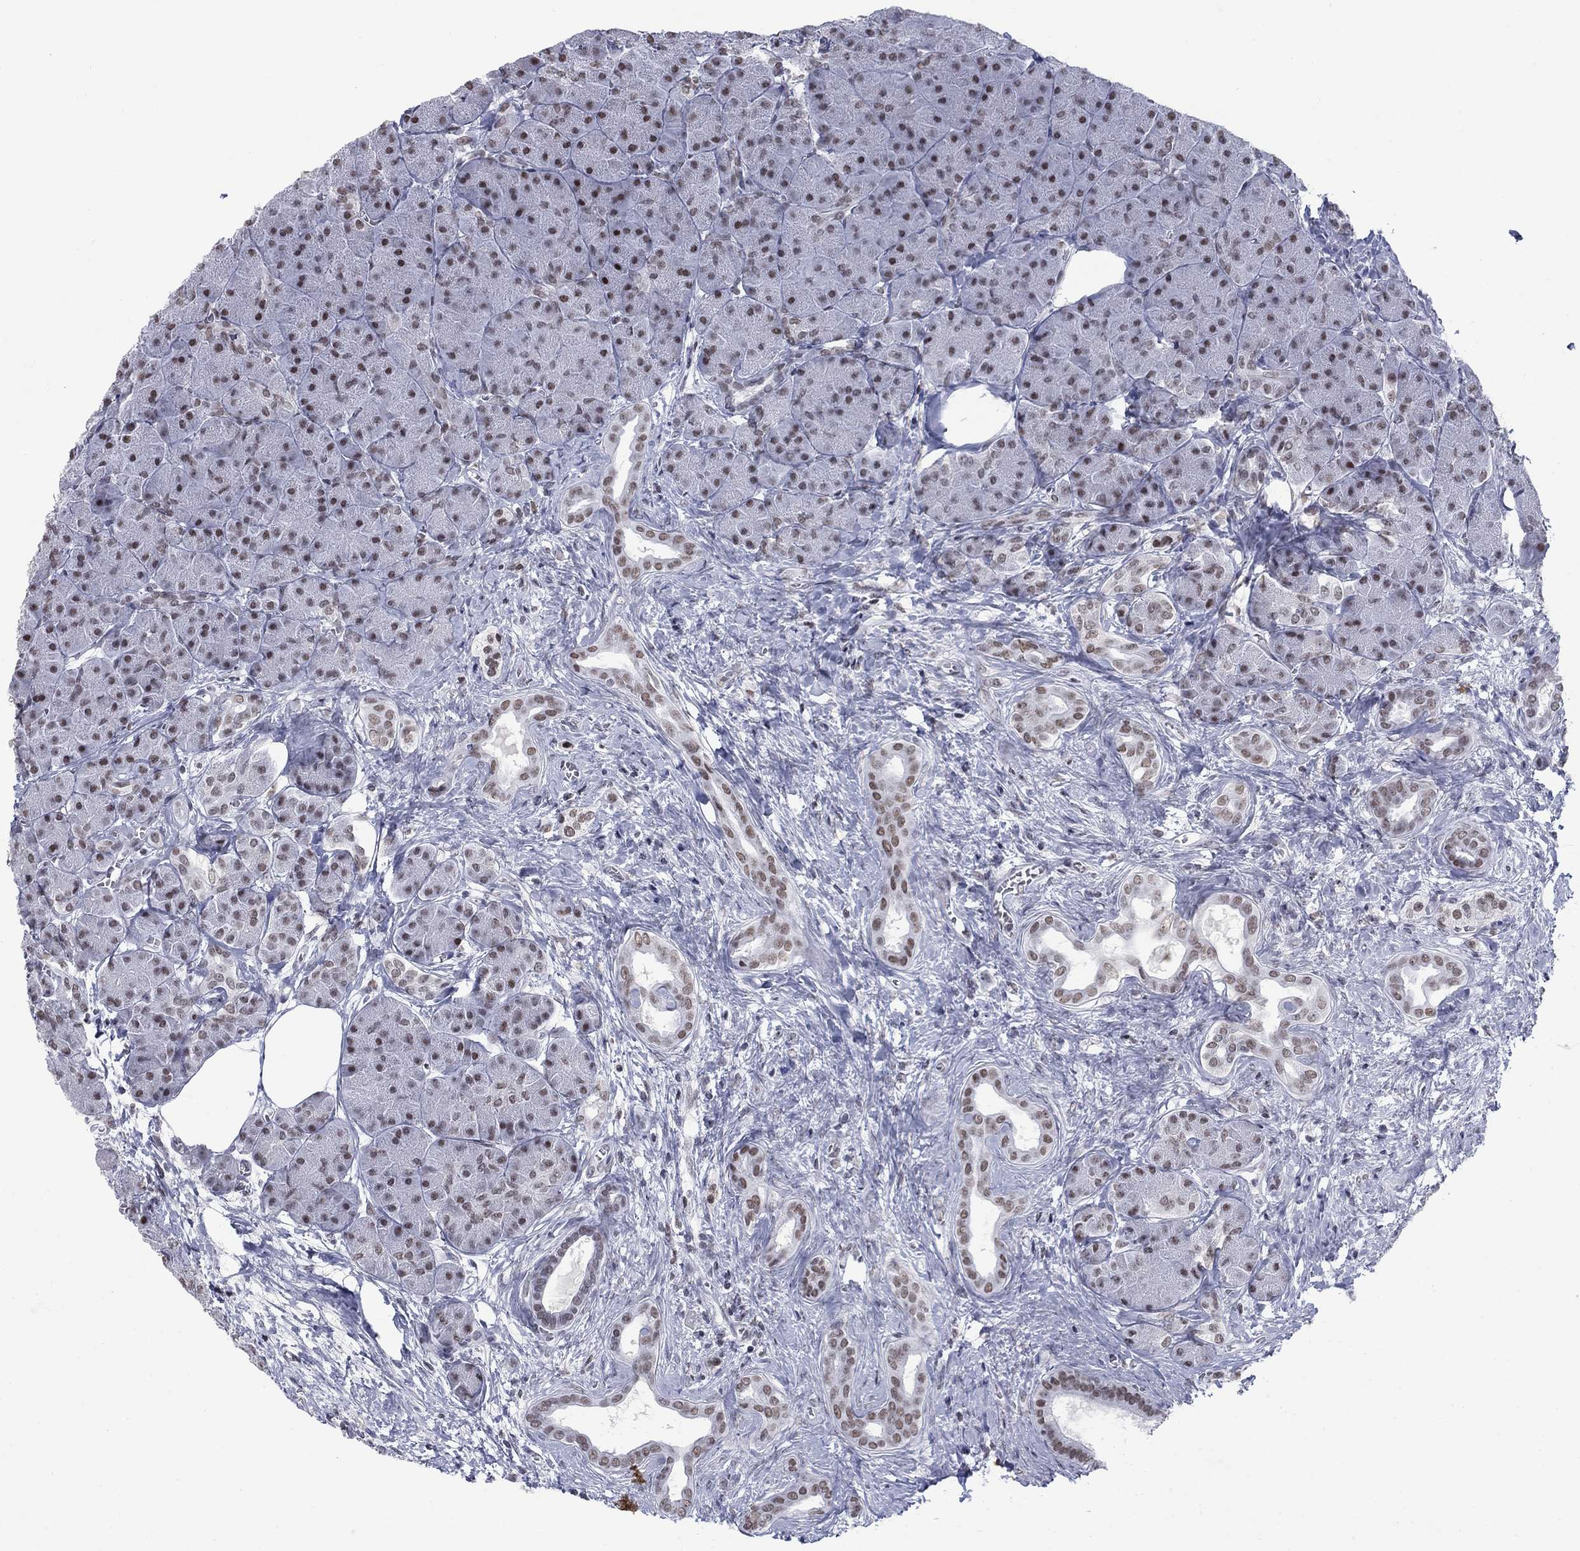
{"staining": {"intensity": "strong", "quantity": "25%-75%", "location": "nuclear"}, "tissue": "pancreas", "cell_type": "Exocrine glandular cells", "image_type": "normal", "snomed": [{"axis": "morphology", "description": "Normal tissue, NOS"}, {"axis": "topography", "description": "Pancreas"}], "caption": "Protein analysis of normal pancreas exhibits strong nuclear positivity in approximately 25%-75% of exocrine glandular cells.", "gene": "NPAS3", "patient": {"sex": "male", "age": 61}}